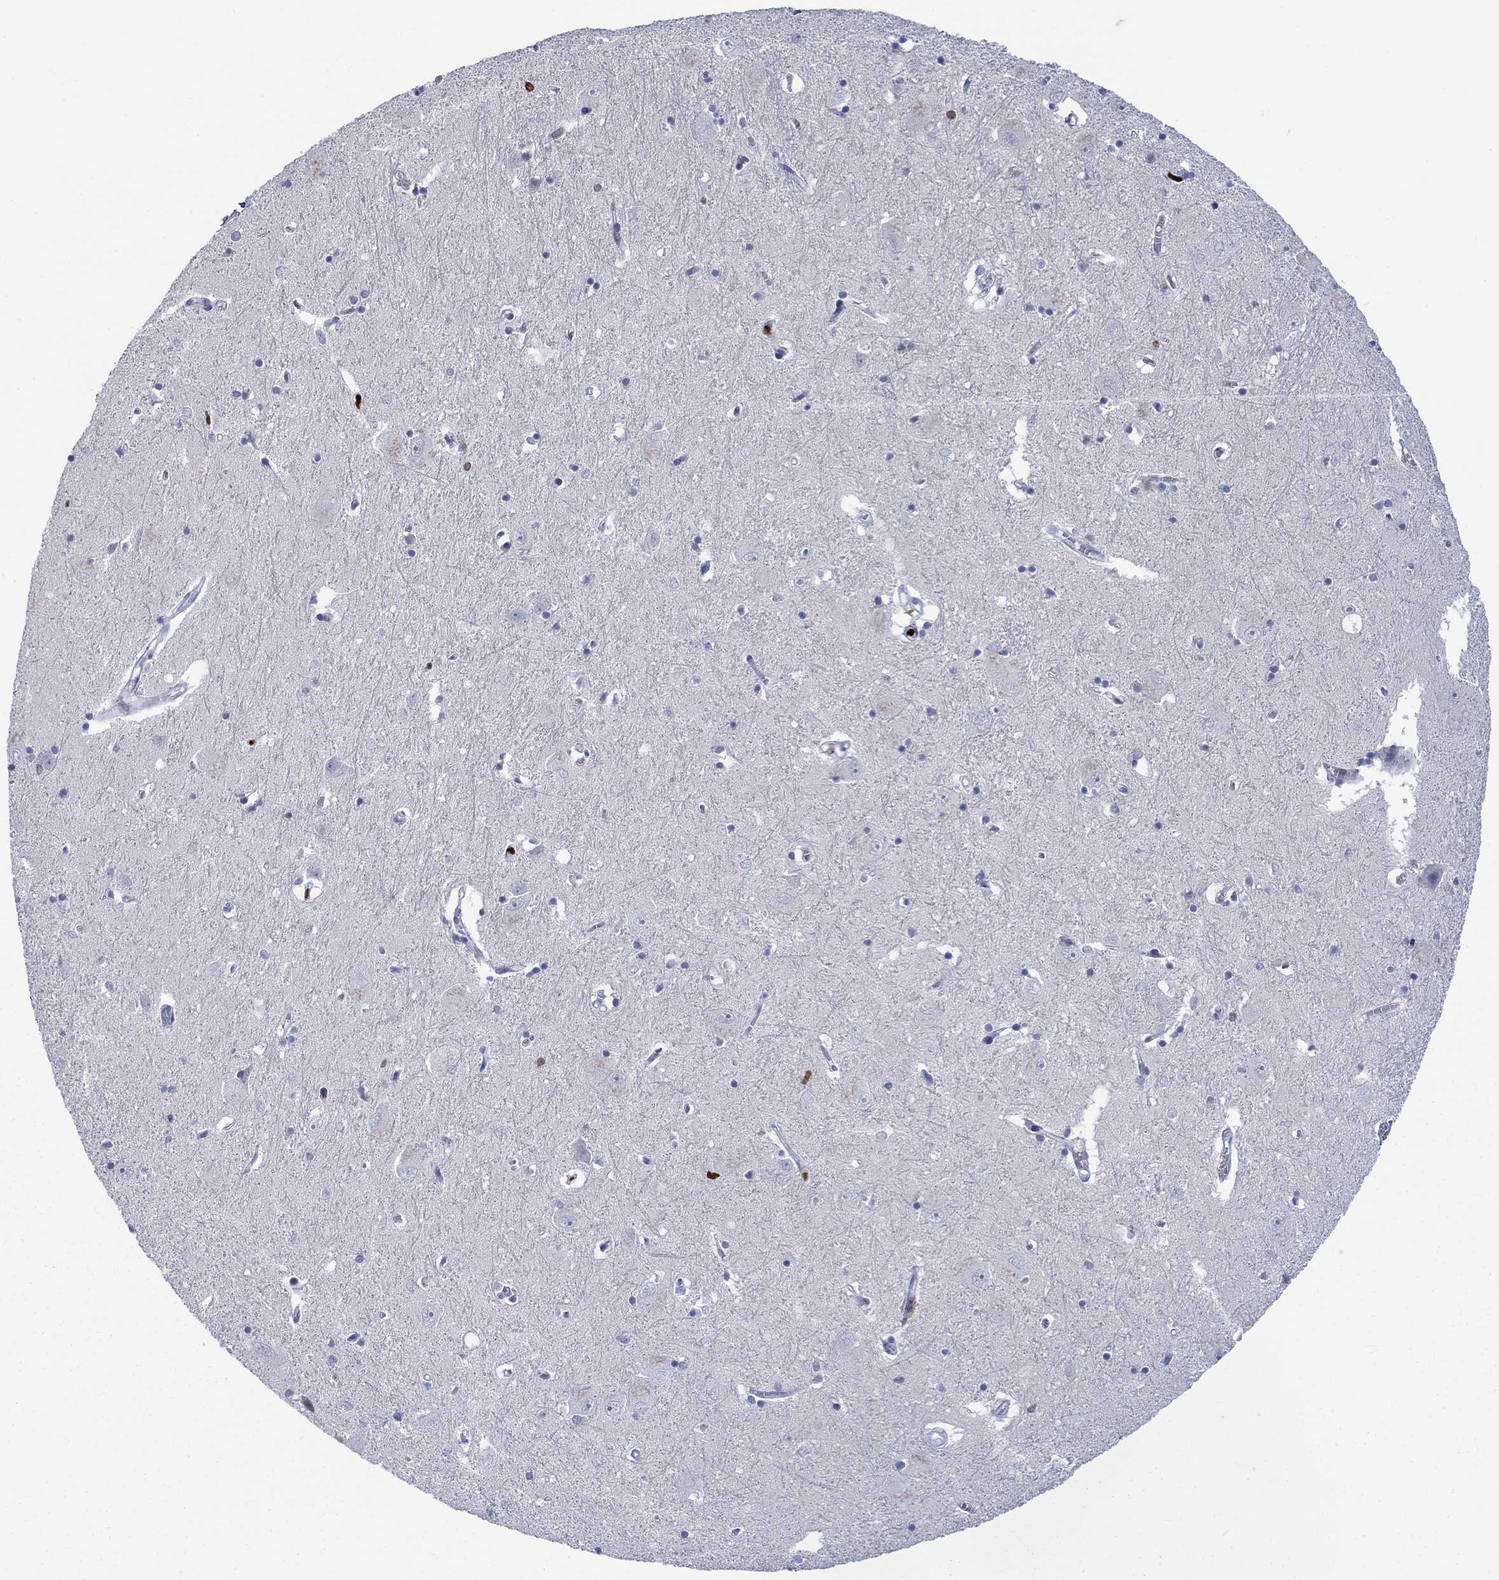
{"staining": {"intensity": "strong", "quantity": "<25%", "location": "nuclear"}, "tissue": "caudate", "cell_type": "Glial cells", "image_type": "normal", "snomed": [{"axis": "morphology", "description": "Normal tissue, NOS"}, {"axis": "topography", "description": "Lateral ventricle wall"}], "caption": "The image demonstrates staining of benign caudate, revealing strong nuclear protein expression (brown color) within glial cells. Nuclei are stained in blue.", "gene": "H1", "patient": {"sex": "male", "age": 54}}